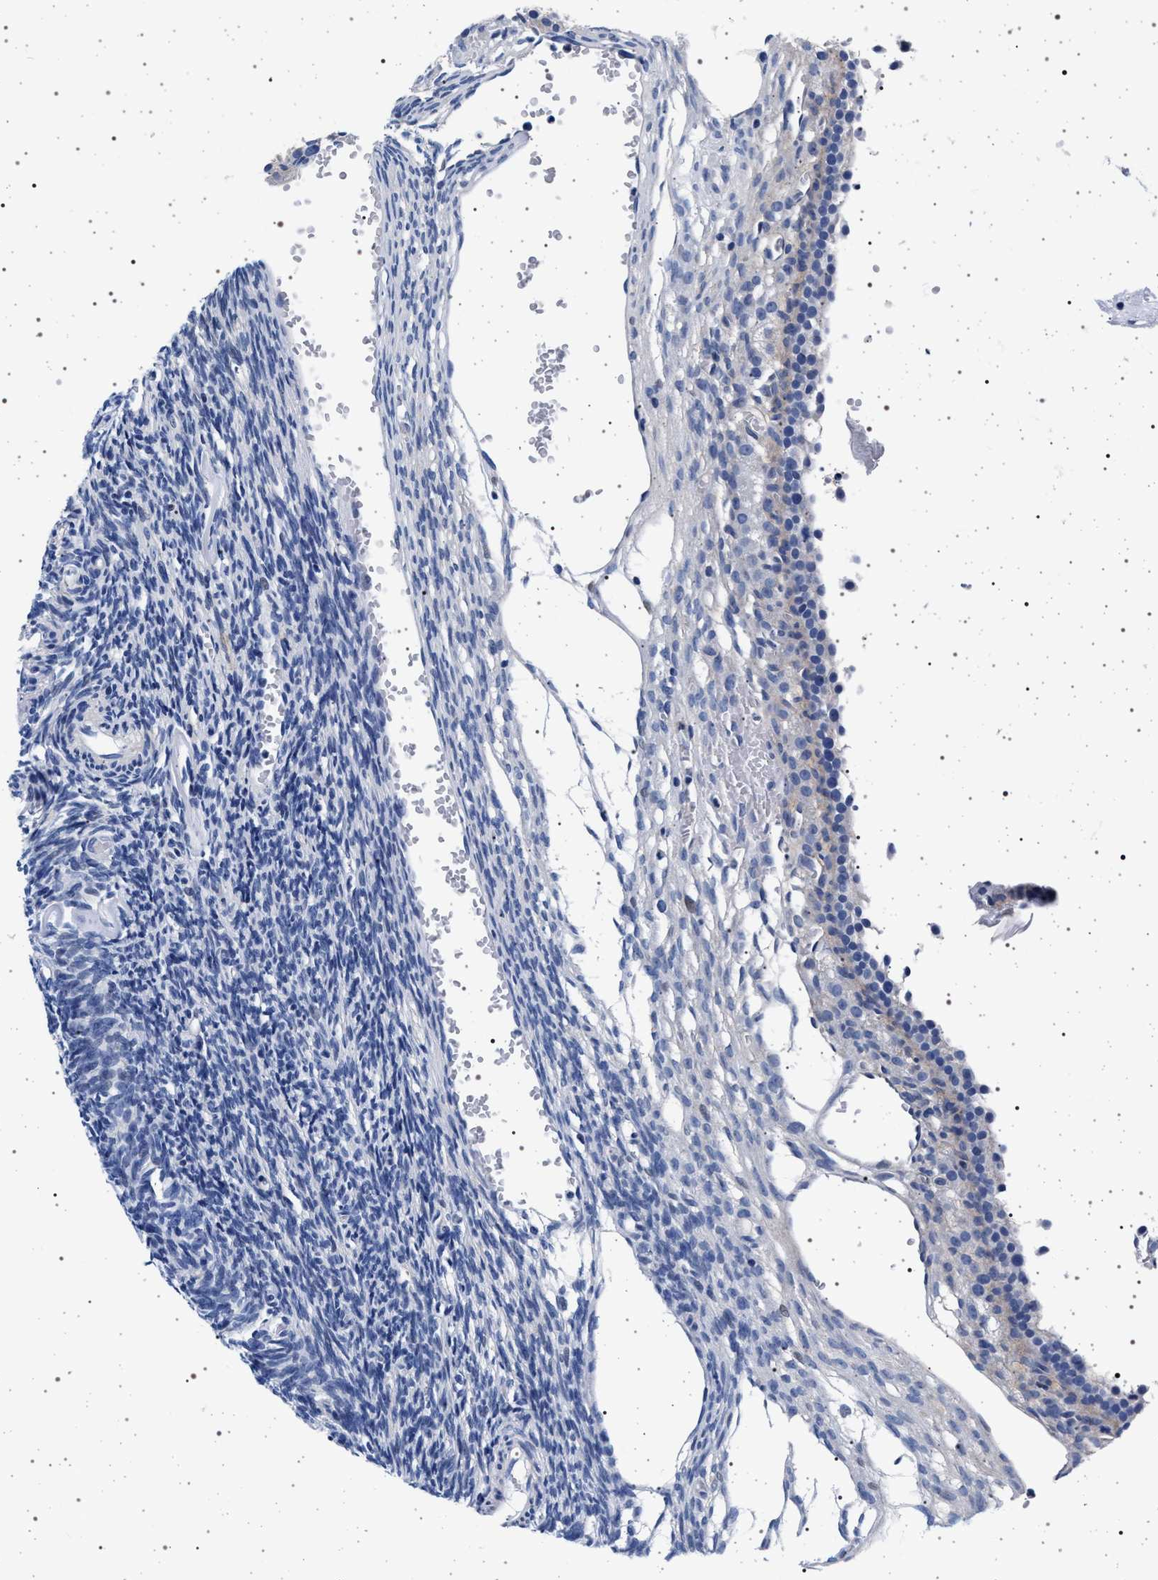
{"staining": {"intensity": "negative", "quantity": "none", "location": "none"}, "tissue": "ovary", "cell_type": "Ovarian stroma cells", "image_type": "normal", "snomed": [{"axis": "morphology", "description": "Normal tissue, NOS"}, {"axis": "topography", "description": "Ovary"}], "caption": "Immunohistochemistry image of unremarkable human ovary stained for a protein (brown), which demonstrates no expression in ovarian stroma cells.", "gene": "SLC9A1", "patient": {"sex": "female", "age": 35}}